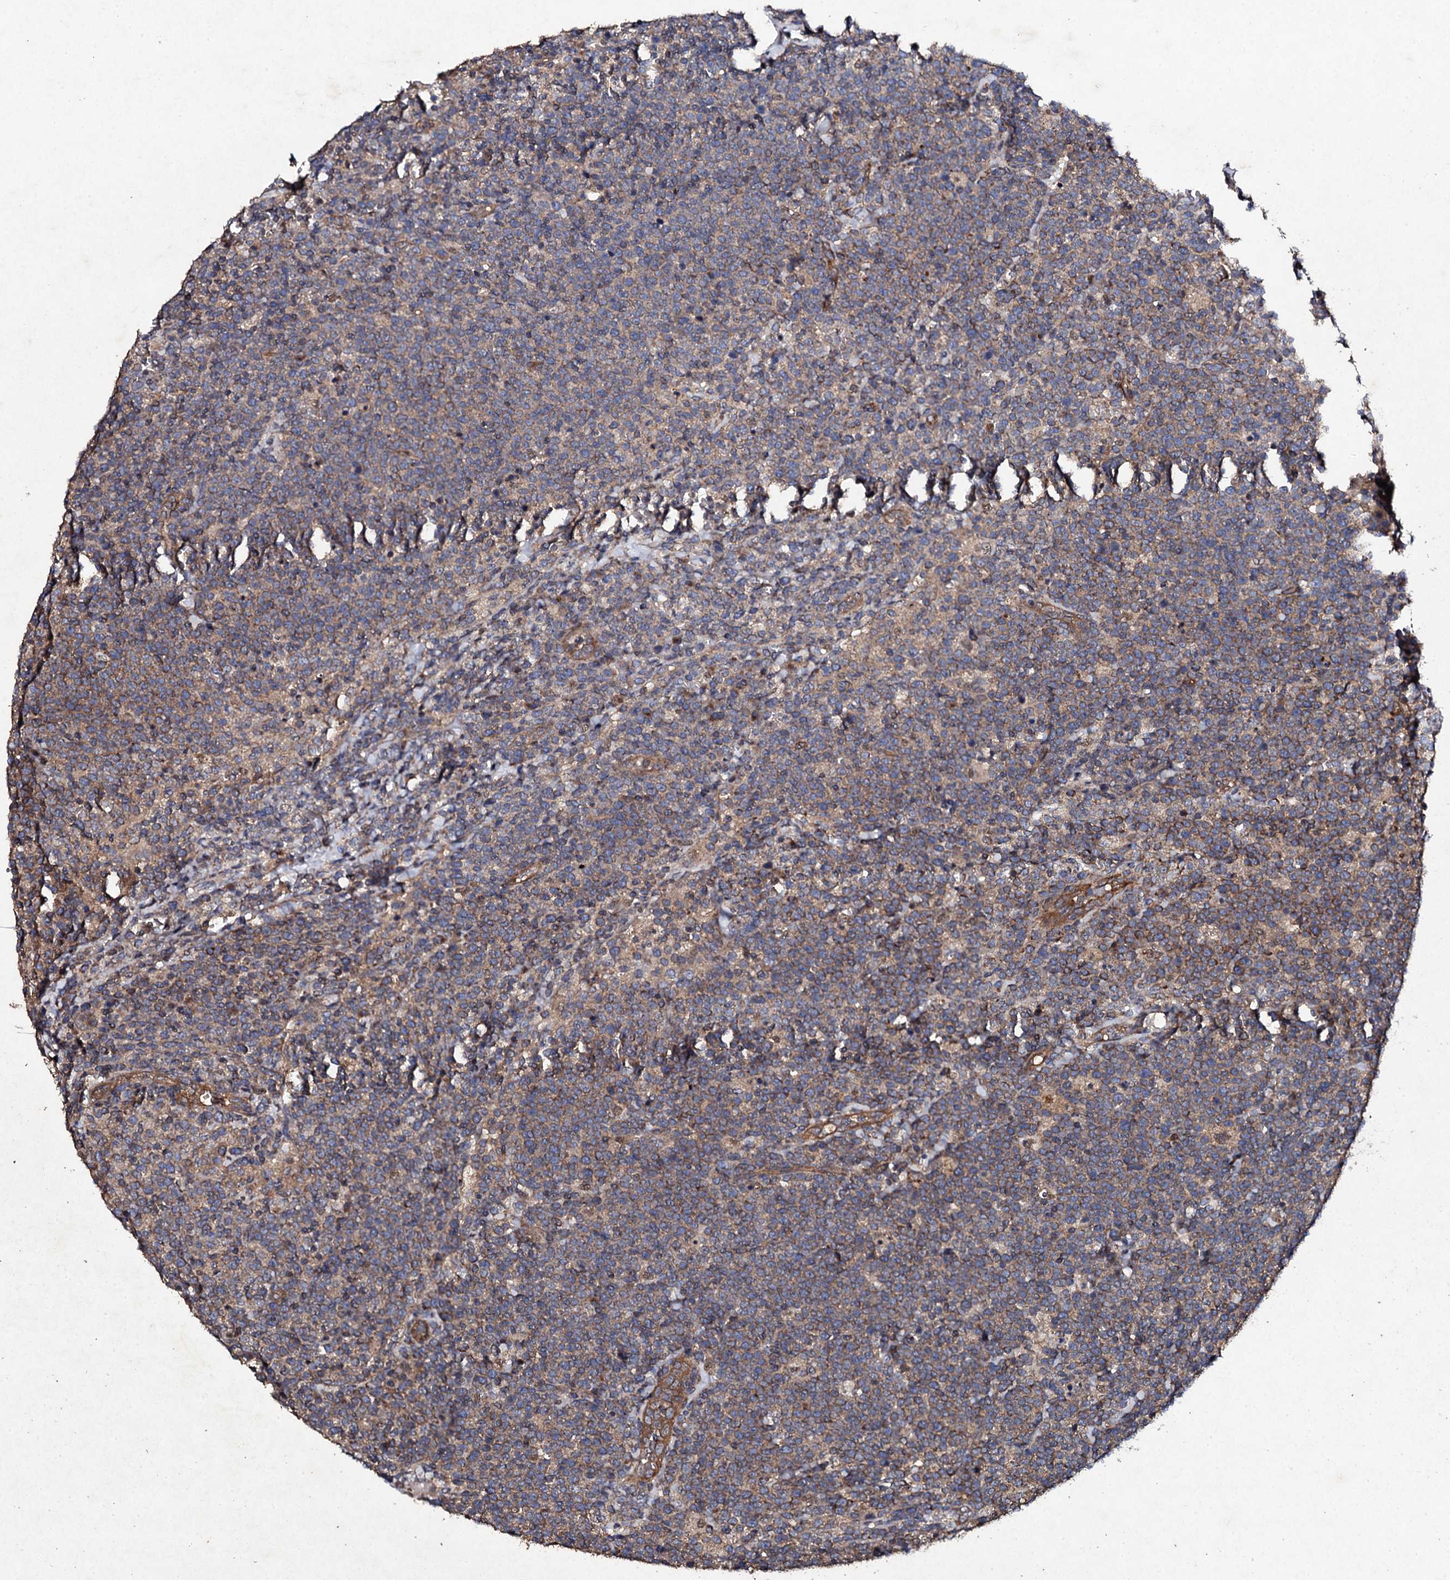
{"staining": {"intensity": "moderate", "quantity": ">75%", "location": "cytoplasmic/membranous"}, "tissue": "lymphoma", "cell_type": "Tumor cells", "image_type": "cancer", "snomed": [{"axis": "morphology", "description": "Malignant lymphoma, non-Hodgkin's type, High grade"}, {"axis": "topography", "description": "Lymph node"}], "caption": "Brown immunohistochemical staining in human lymphoma reveals moderate cytoplasmic/membranous positivity in approximately >75% of tumor cells.", "gene": "MOCOS", "patient": {"sex": "male", "age": 61}}